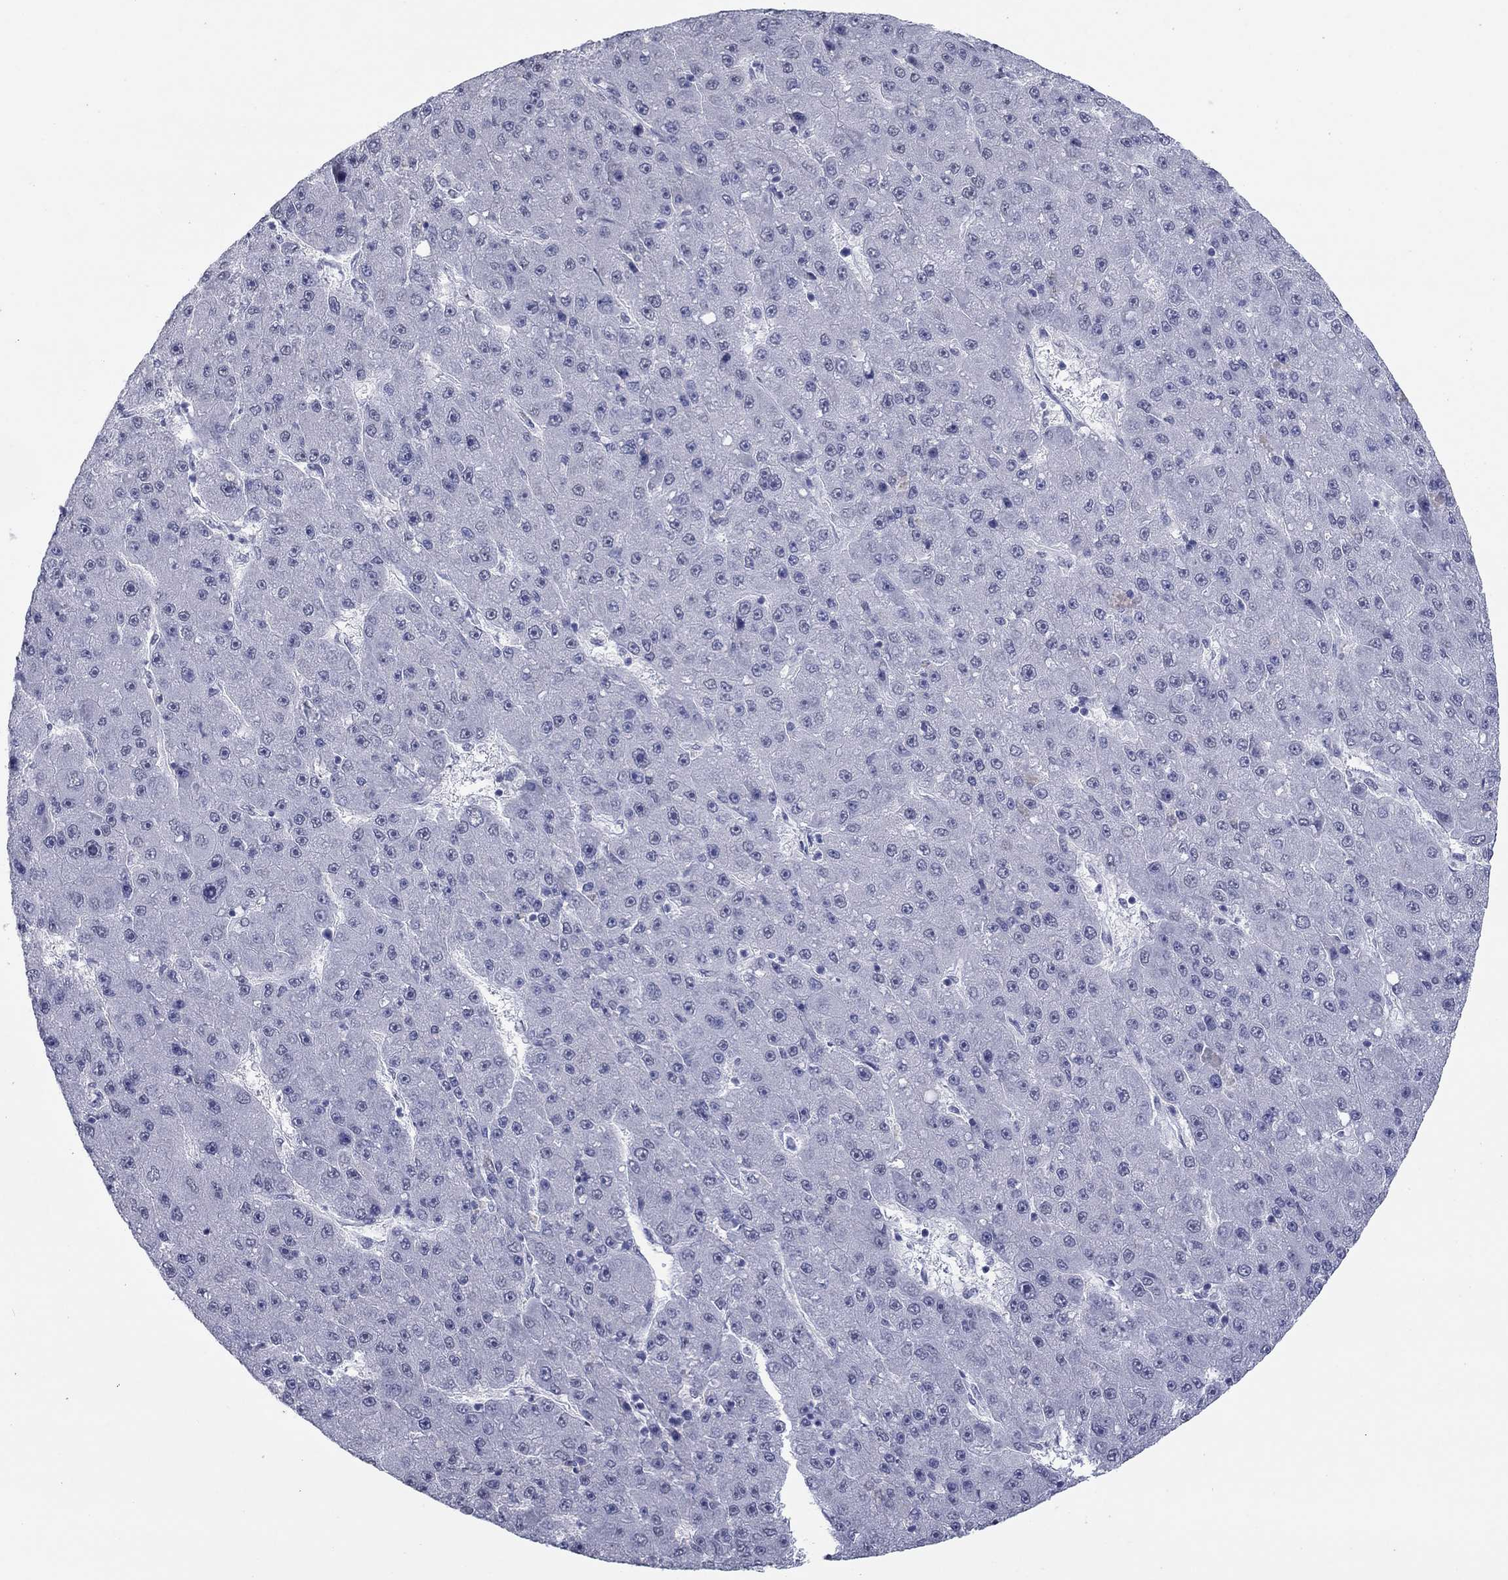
{"staining": {"intensity": "negative", "quantity": "none", "location": "none"}, "tissue": "liver cancer", "cell_type": "Tumor cells", "image_type": "cancer", "snomed": [{"axis": "morphology", "description": "Carcinoma, Hepatocellular, NOS"}, {"axis": "topography", "description": "Liver"}], "caption": "The micrograph displays no significant expression in tumor cells of liver cancer.", "gene": "KRT75", "patient": {"sex": "male", "age": 67}}